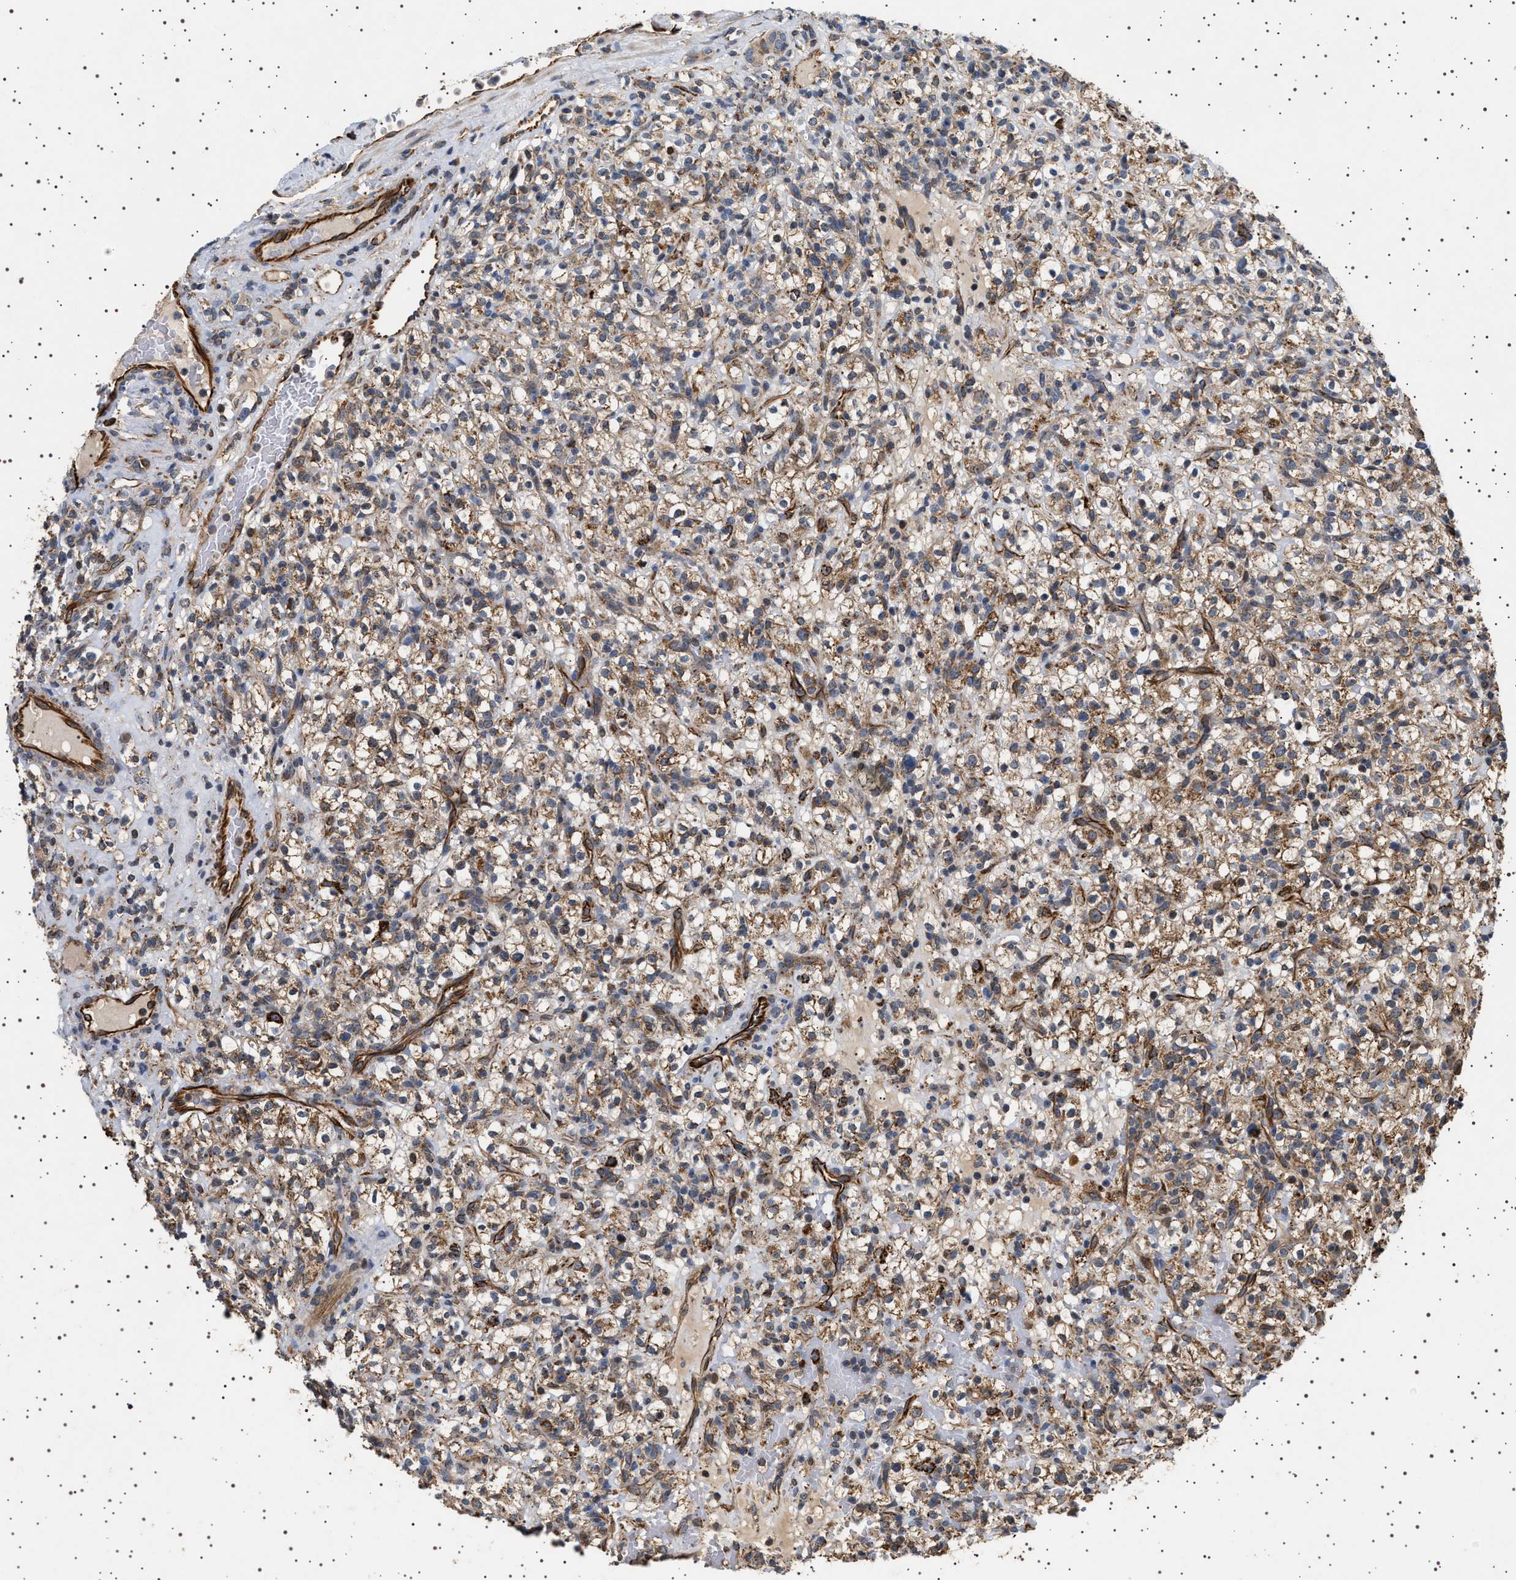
{"staining": {"intensity": "moderate", "quantity": ">75%", "location": "cytoplasmic/membranous"}, "tissue": "renal cancer", "cell_type": "Tumor cells", "image_type": "cancer", "snomed": [{"axis": "morphology", "description": "Normal tissue, NOS"}, {"axis": "morphology", "description": "Adenocarcinoma, NOS"}, {"axis": "topography", "description": "Kidney"}], "caption": "IHC (DAB (3,3'-diaminobenzidine)) staining of human adenocarcinoma (renal) exhibits moderate cytoplasmic/membranous protein expression in approximately >75% of tumor cells.", "gene": "TRUB2", "patient": {"sex": "female", "age": 72}}